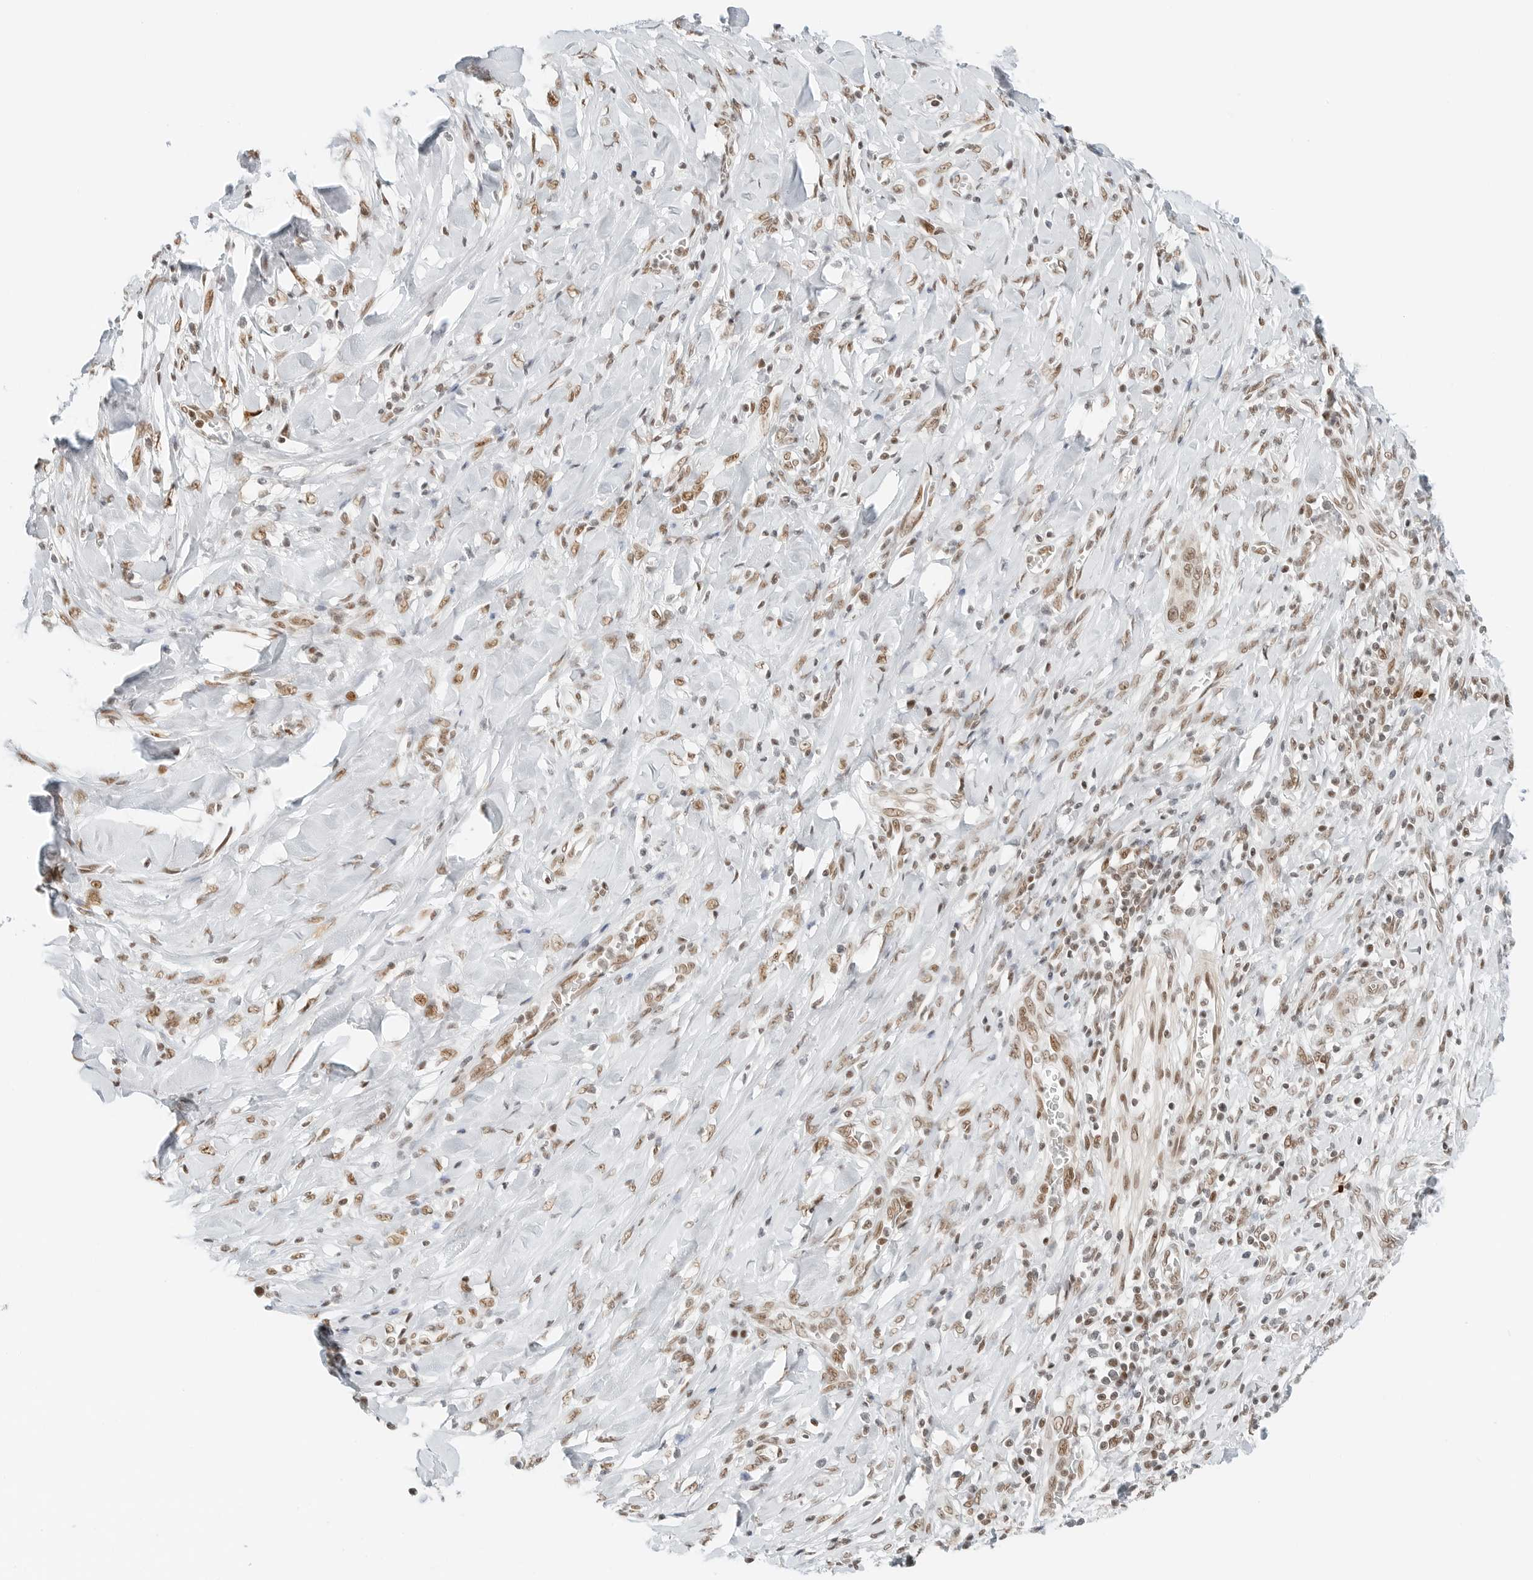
{"staining": {"intensity": "moderate", "quantity": ">75%", "location": "nuclear"}, "tissue": "pancreatic cancer", "cell_type": "Tumor cells", "image_type": "cancer", "snomed": [{"axis": "morphology", "description": "Normal tissue, NOS"}, {"axis": "morphology", "description": "Adenocarcinoma, NOS"}, {"axis": "topography", "description": "Pancreas"}, {"axis": "topography", "description": "Peripheral nerve tissue"}], "caption": "The photomicrograph shows staining of adenocarcinoma (pancreatic), revealing moderate nuclear protein positivity (brown color) within tumor cells. The staining was performed using DAB (3,3'-diaminobenzidine) to visualize the protein expression in brown, while the nuclei were stained in blue with hematoxylin (Magnification: 20x).", "gene": "CRTC2", "patient": {"sex": "male", "age": 59}}